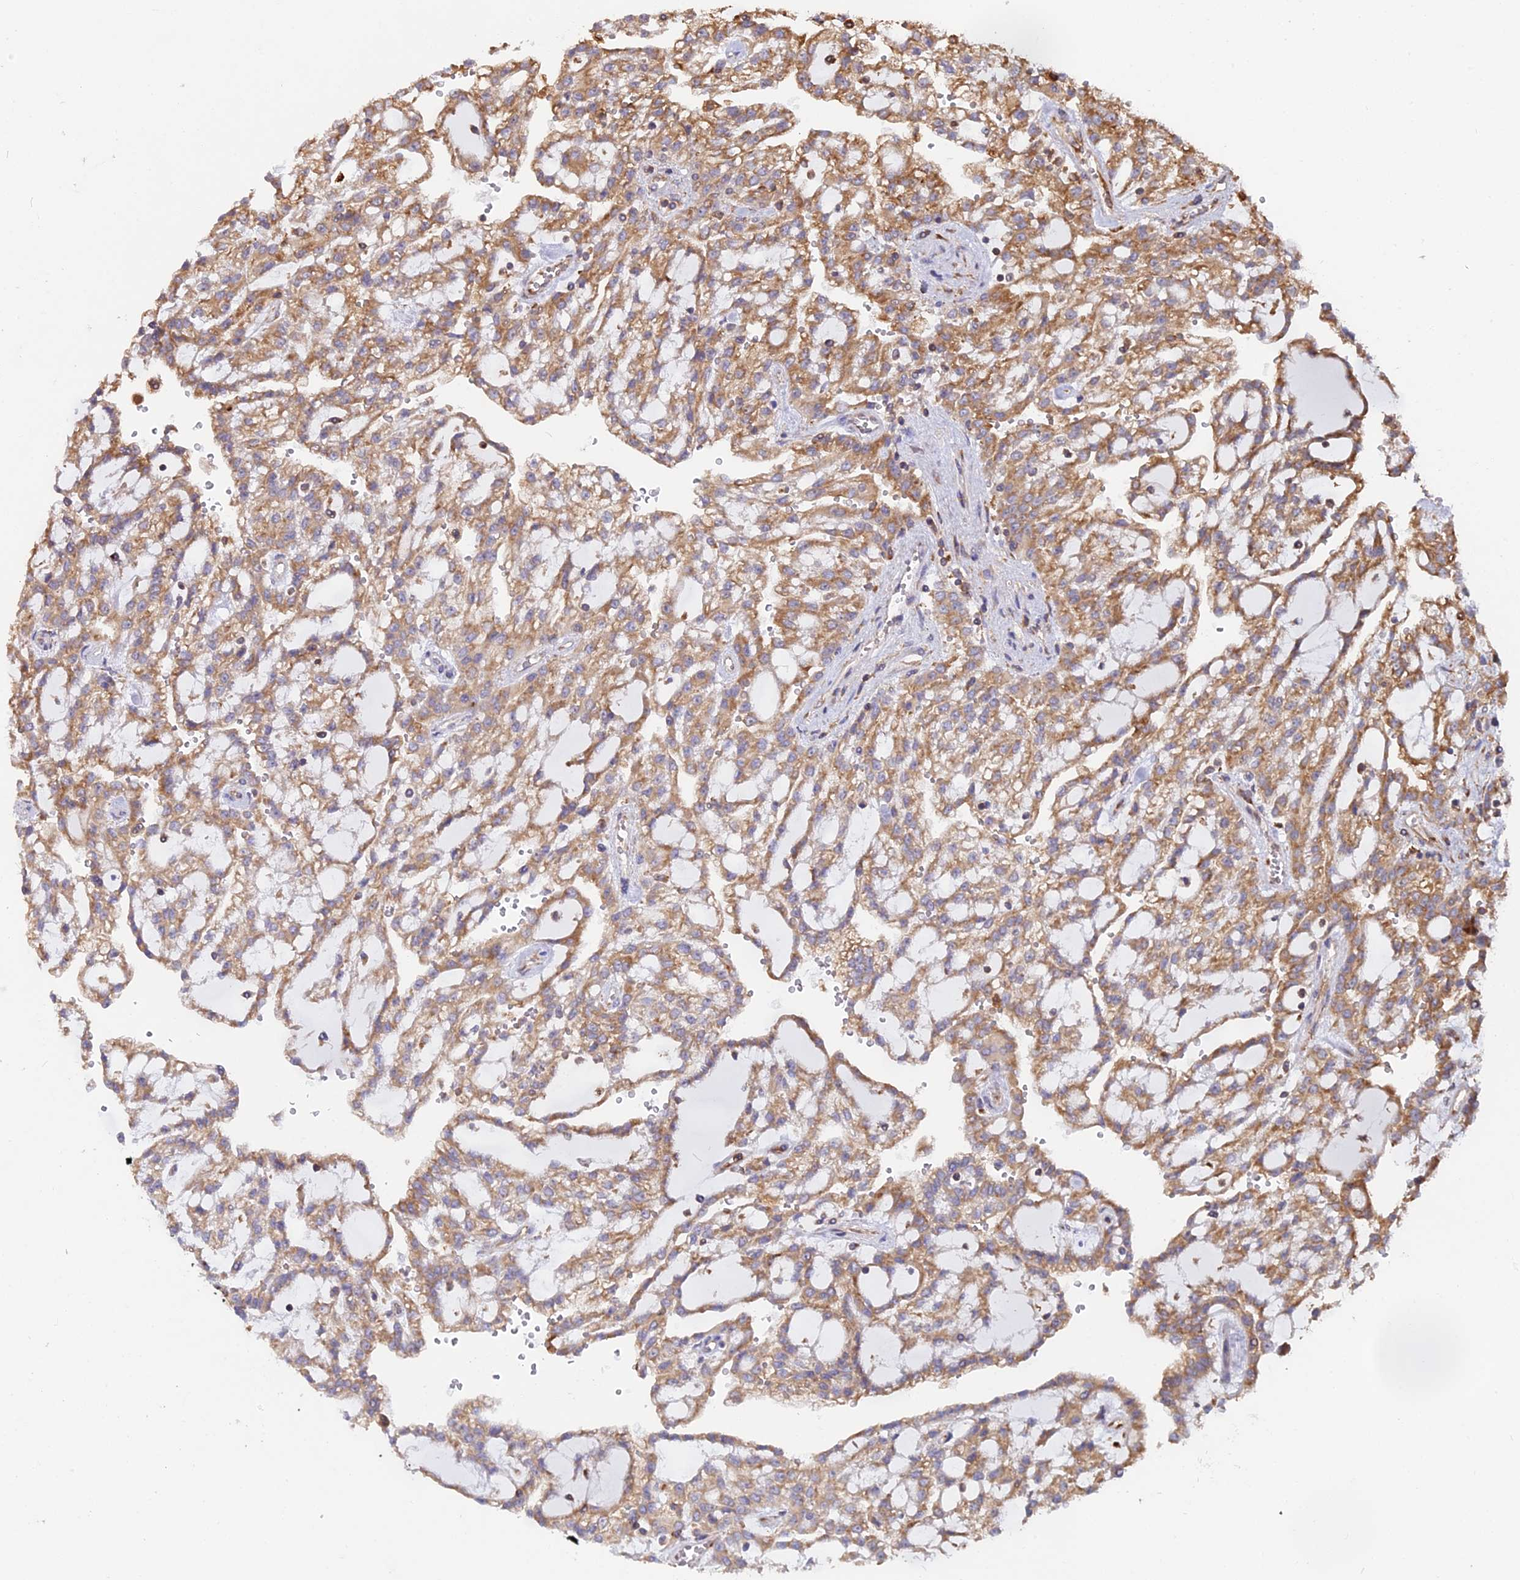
{"staining": {"intensity": "moderate", "quantity": ">75%", "location": "cytoplasmic/membranous"}, "tissue": "renal cancer", "cell_type": "Tumor cells", "image_type": "cancer", "snomed": [{"axis": "morphology", "description": "Adenocarcinoma, NOS"}, {"axis": "topography", "description": "Kidney"}], "caption": "Human renal cancer stained with a brown dye shows moderate cytoplasmic/membranous positive expression in about >75% of tumor cells.", "gene": "RPL26", "patient": {"sex": "male", "age": 63}}